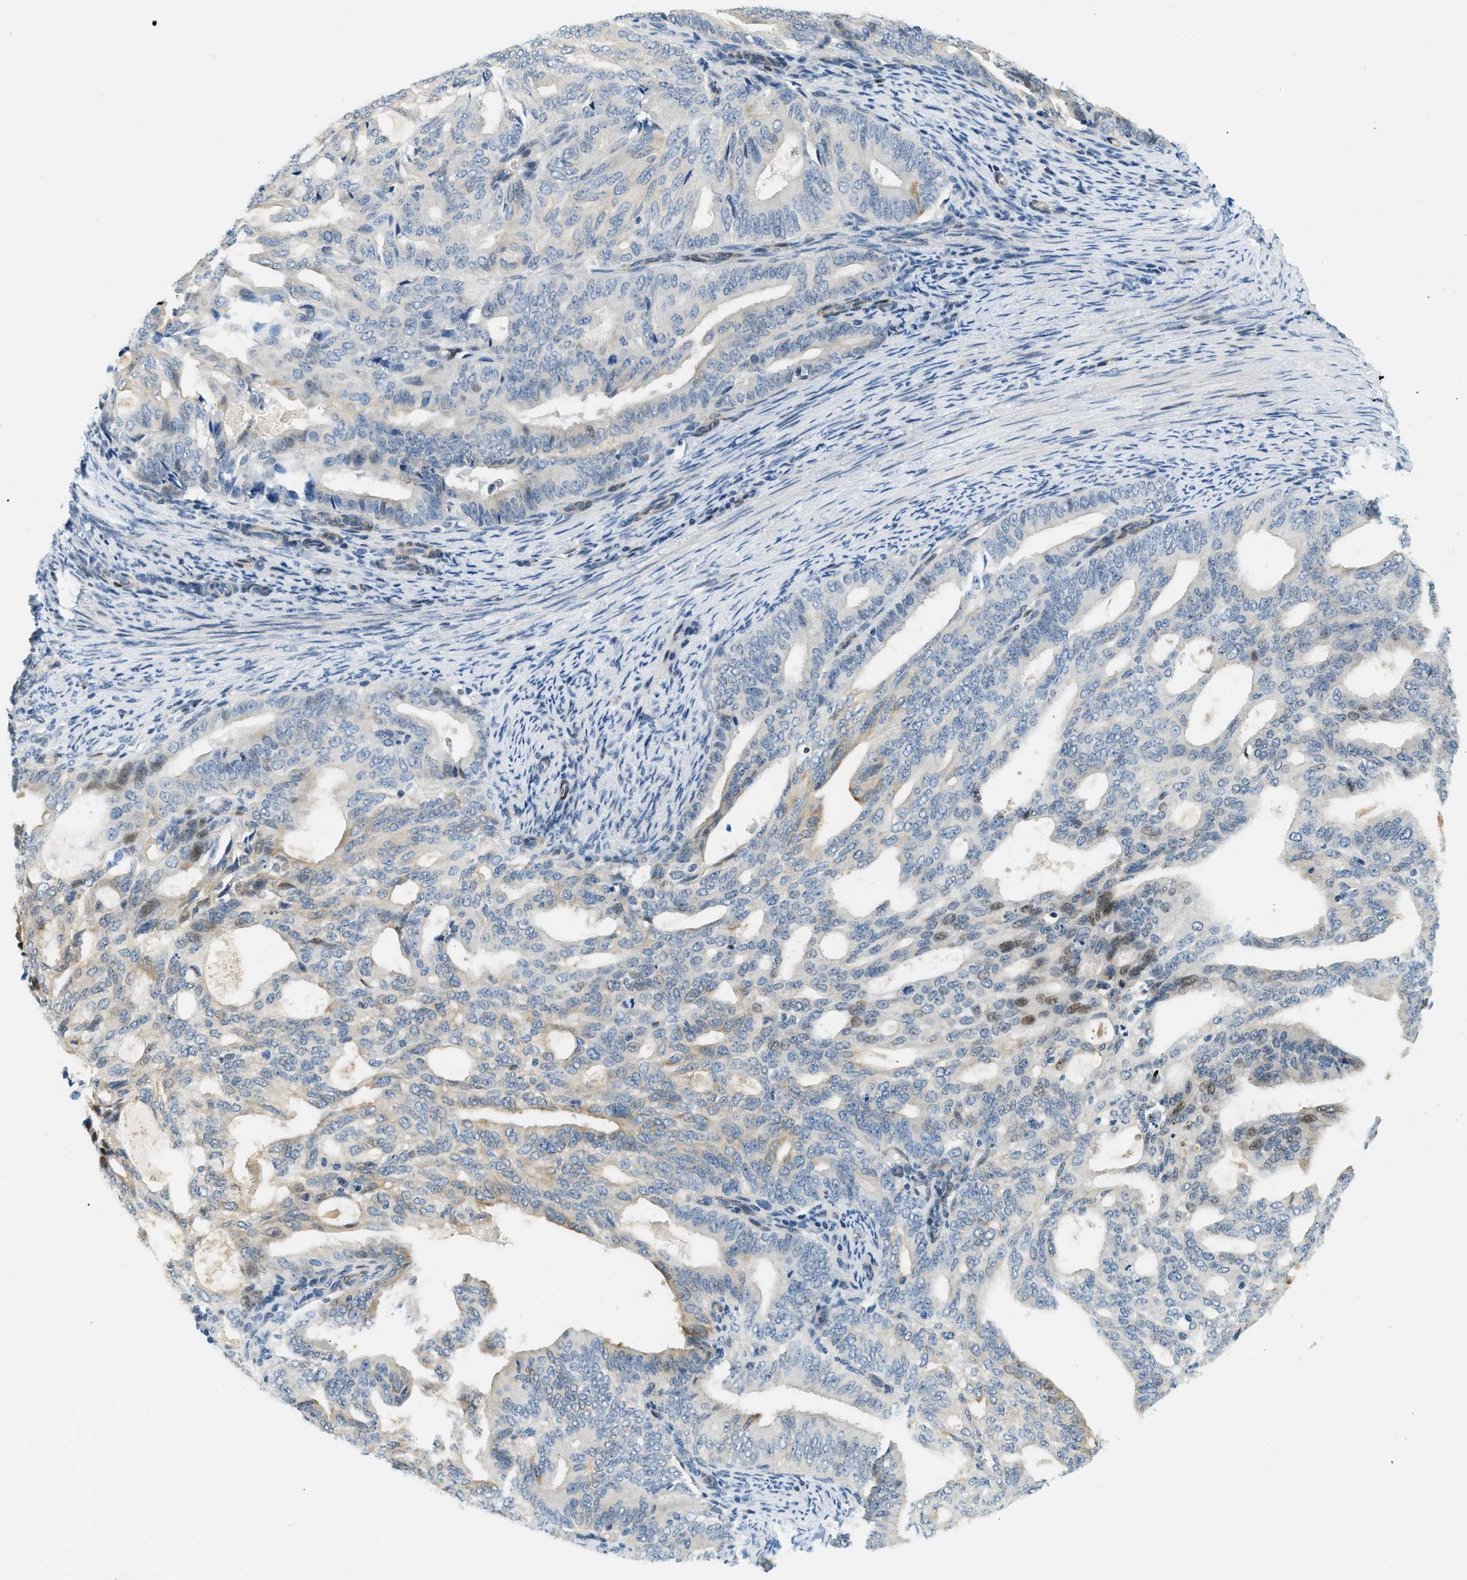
{"staining": {"intensity": "weak", "quantity": "<25%", "location": "nuclear"}, "tissue": "endometrial cancer", "cell_type": "Tumor cells", "image_type": "cancer", "snomed": [{"axis": "morphology", "description": "Adenocarcinoma, NOS"}, {"axis": "topography", "description": "Endometrium"}], "caption": "Micrograph shows no protein positivity in tumor cells of adenocarcinoma (endometrial) tissue.", "gene": "CYP4X1", "patient": {"sex": "female", "age": 58}}